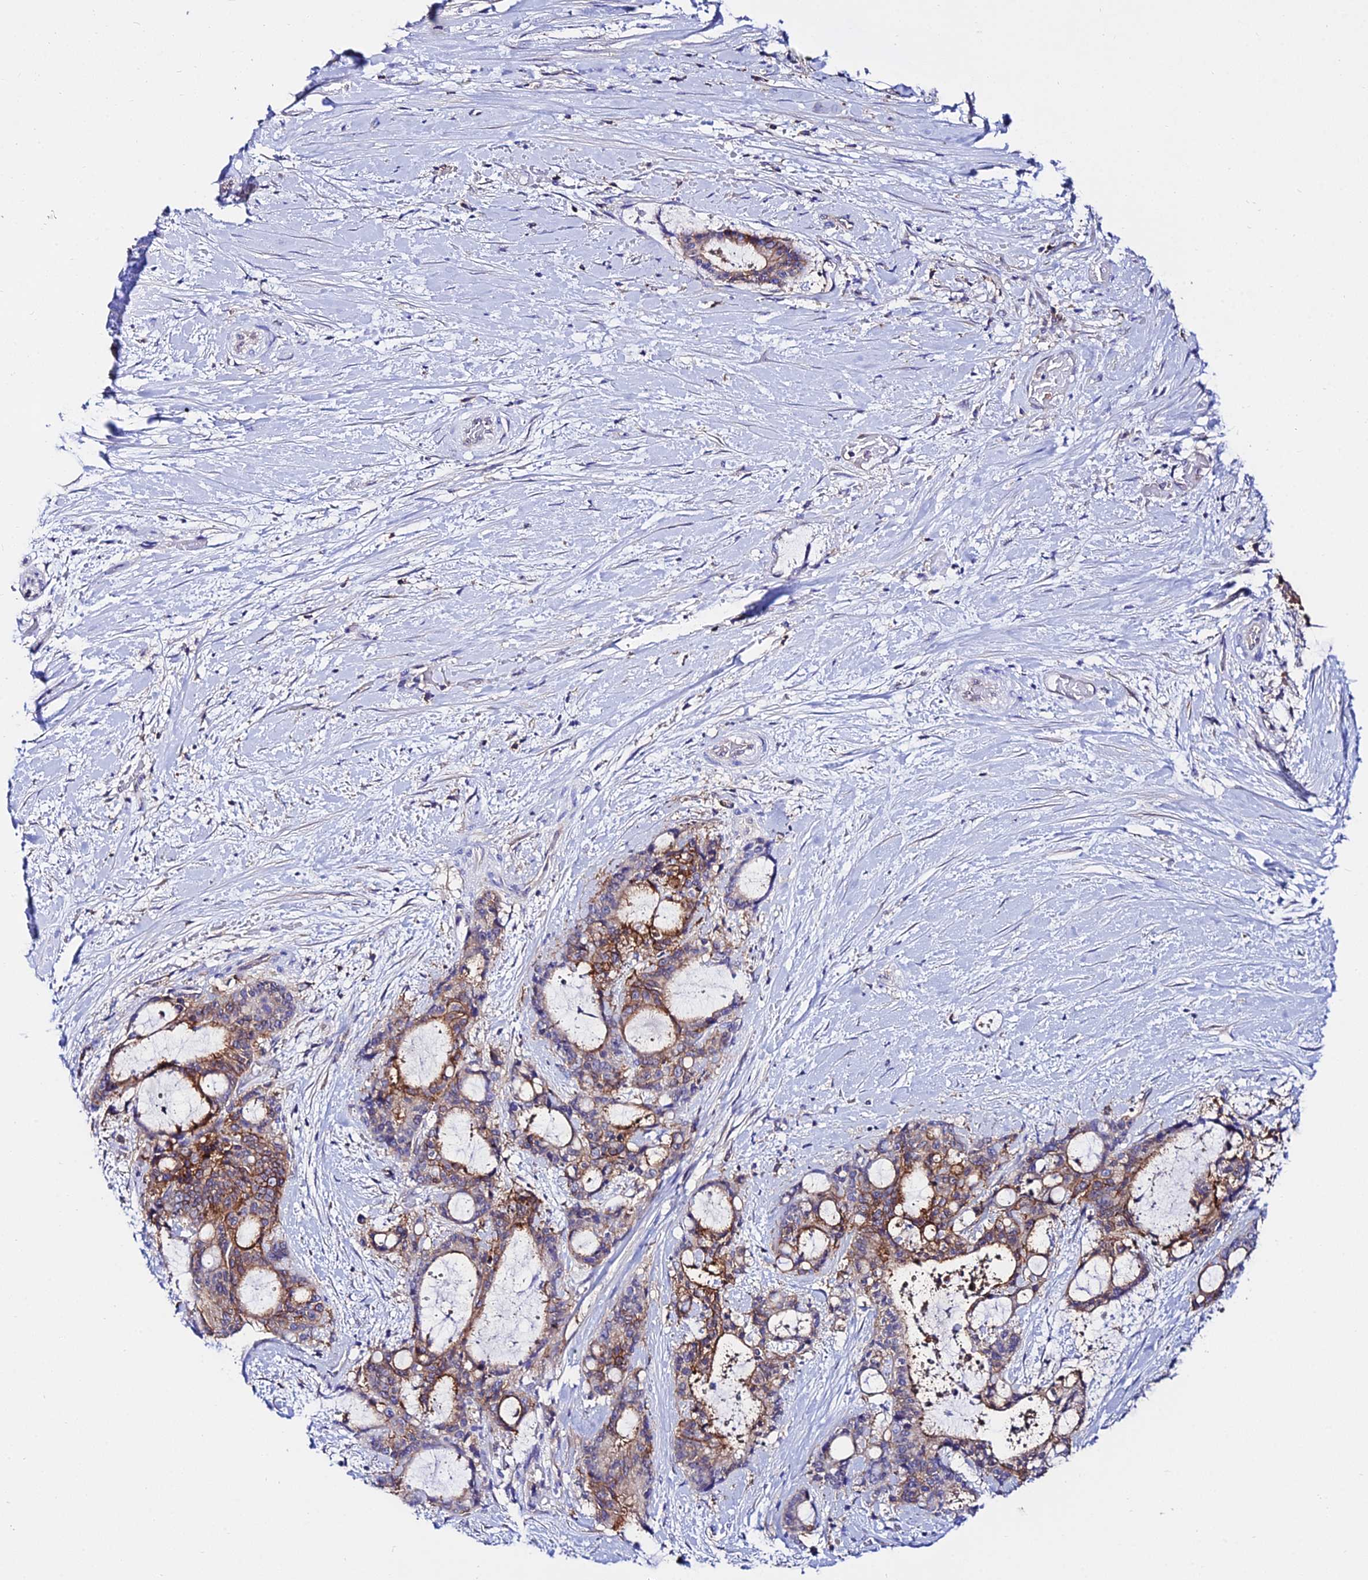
{"staining": {"intensity": "moderate", "quantity": "25%-75%", "location": "cytoplasmic/membranous"}, "tissue": "liver cancer", "cell_type": "Tumor cells", "image_type": "cancer", "snomed": [{"axis": "morphology", "description": "Normal tissue, NOS"}, {"axis": "morphology", "description": "Cholangiocarcinoma"}, {"axis": "topography", "description": "Liver"}, {"axis": "topography", "description": "Peripheral nerve tissue"}], "caption": "A high-resolution histopathology image shows immunohistochemistry (IHC) staining of cholangiocarcinoma (liver), which reveals moderate cytoplasmic/membranous expression in about 25%-75% of tumor cells.", "gene": "S100A16", "patient": {"sex": "female", "age": 73}}